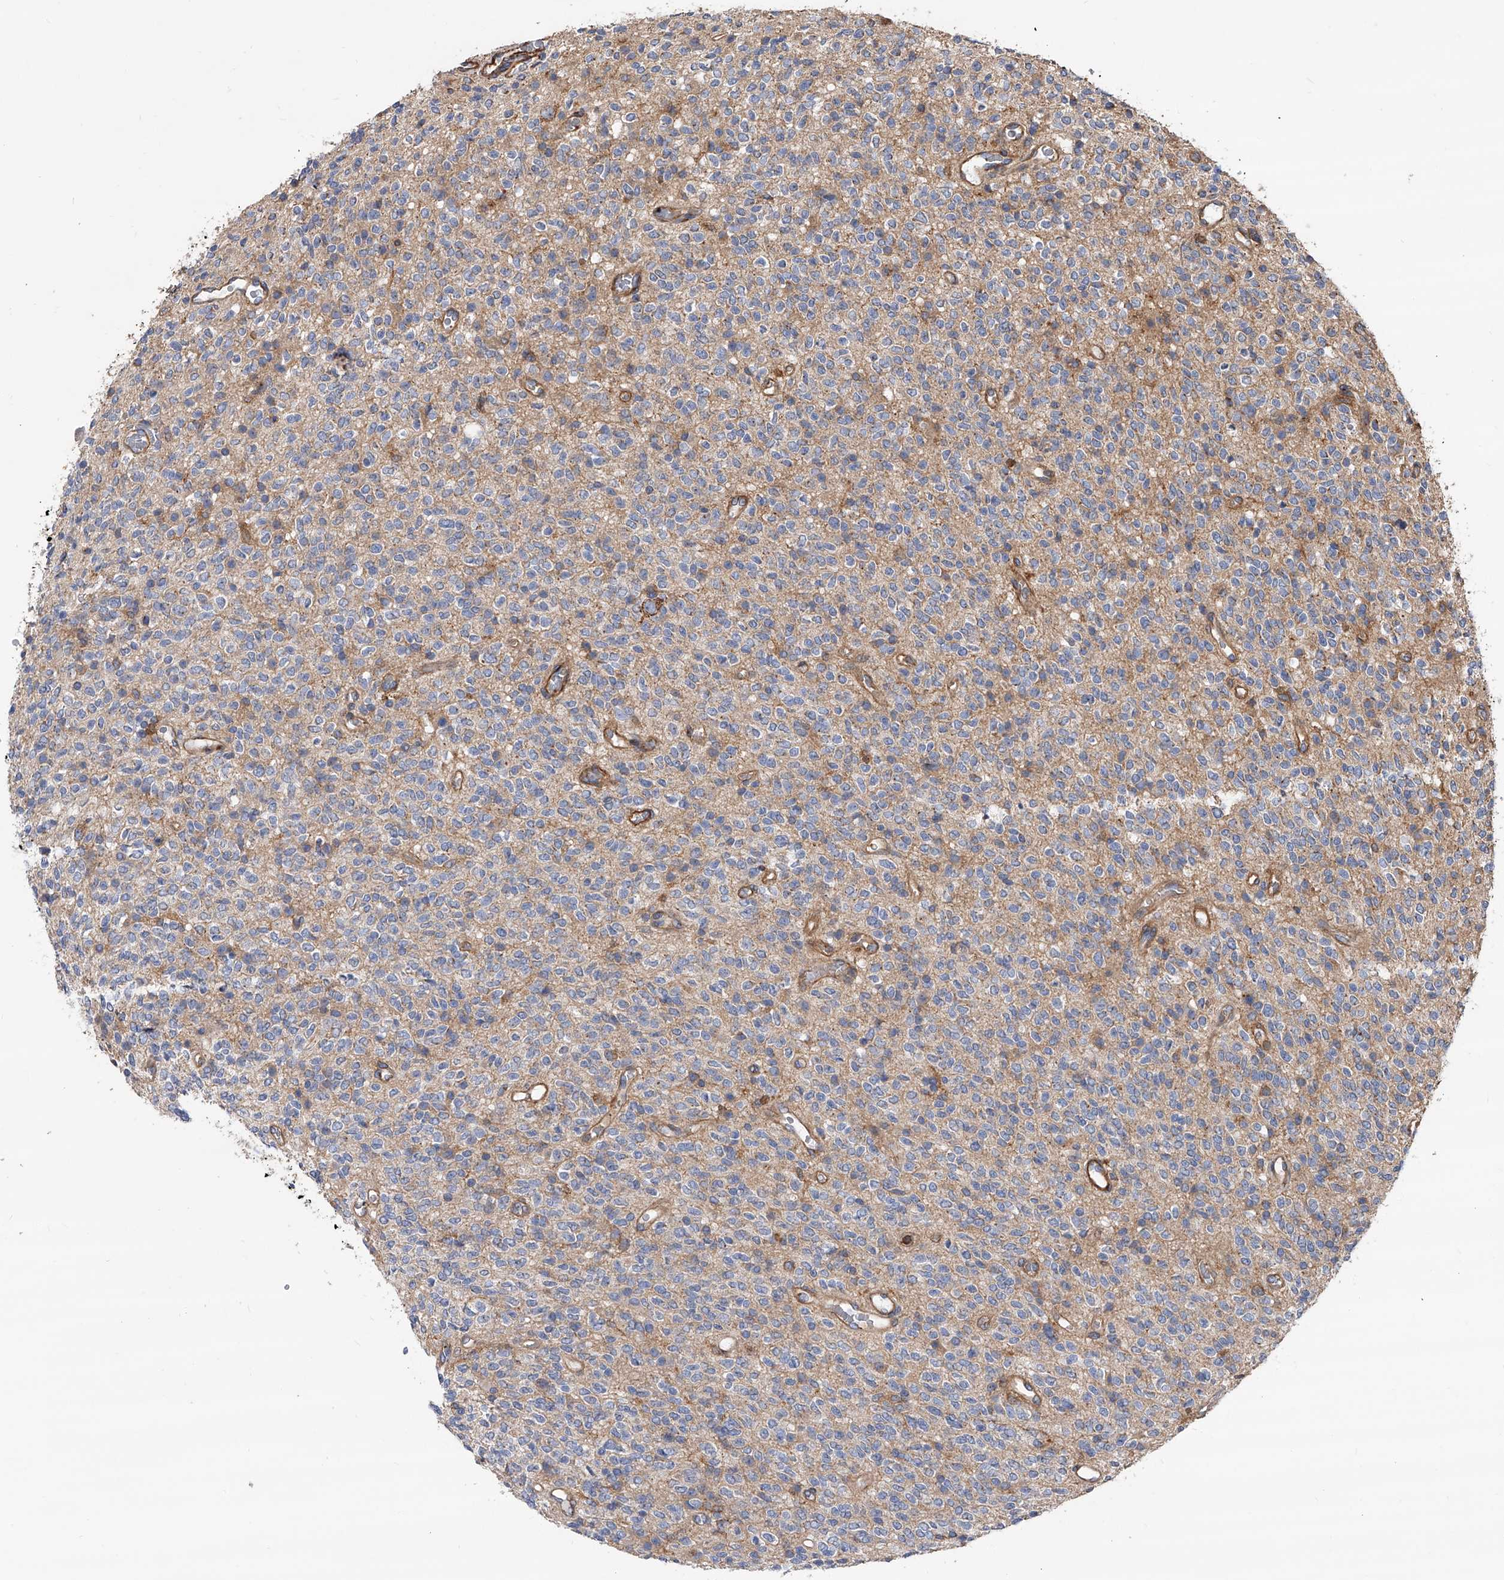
{"staining": {"intensity": "negative", "quantity": "none", "location": "none"}, "tissue": "glioma", "cell_type": "Tumor cells", "image_type": "cancer", "snomed": [{"axis": "morphology", "description": "Glioma, malignant, High grade"}, {"axis": "topography", "description": "Brain"}], "caption": "The histopathology image displays no significant positivity in tumor cells of malignant glioma (high-grade).", "gene": "PISD", "patient": {"sex": "male", "age": 34}}